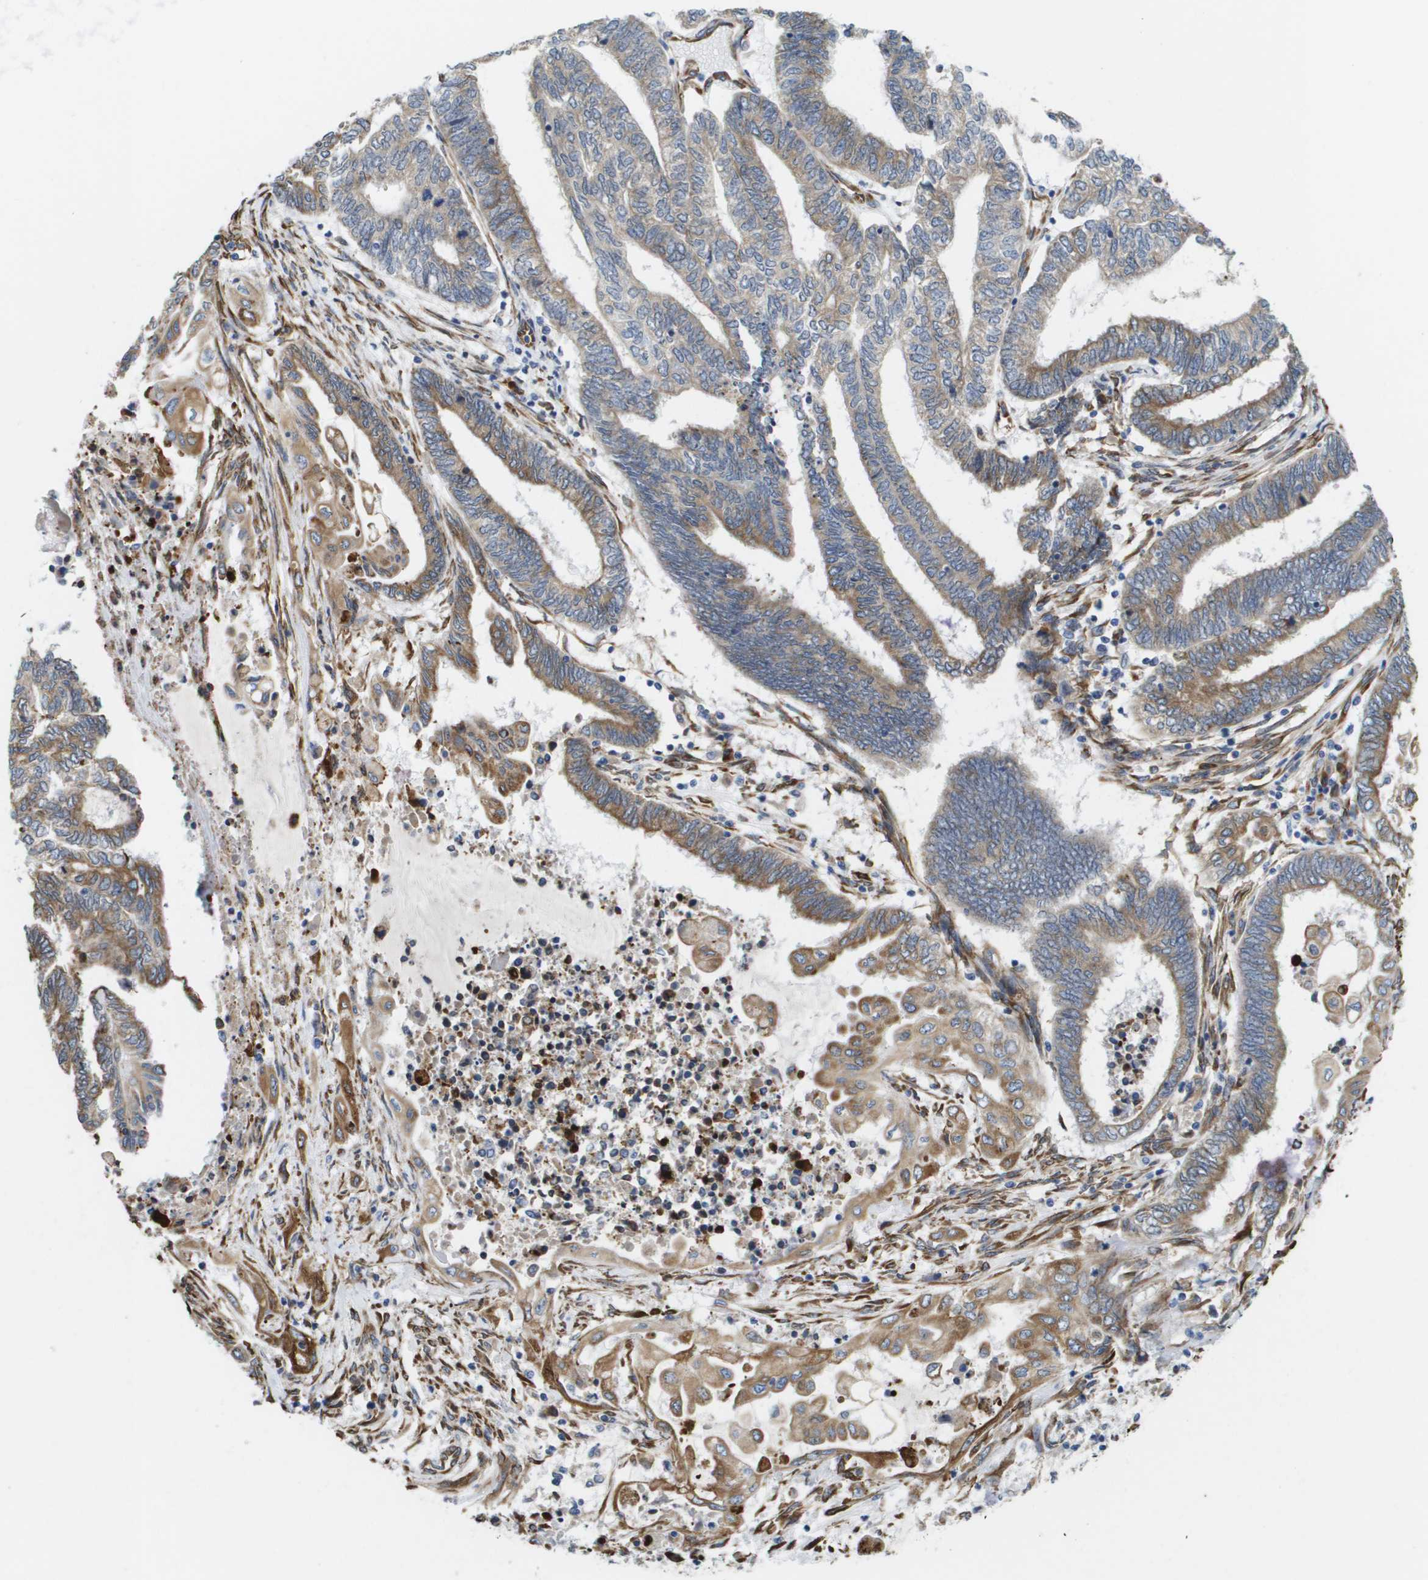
{"staining": {"intensity": "moderate", "quantity": "25%-75%", "location": "cytoplasmic/membranous"}, "tissue": "endometrial cancer", "cell_type": "Tumor cells", "image_type": "cancer", "snomed": [{"axis": "morphology", "description": "Adenocarcinoma, NOS"}, {"axis": "topography", "description": "Uterus"}, {"axis": "topography", "description": "Endometrium"}], "caption": "DAB (3,3'-diaminobenzidine) immunohistochemical staining of endometrial adenocarcinoma exhibits moderate cytoplasmic/membranous protein positivity in about 25%-75% of tumor cells. The staining was performed using DAB (3,3'-diaminobenzidine) to visualize the protein expression in brown, while the nuclei were stained in blue with hematoxylin (Magnification: 20x).", "gene": "ST3GAL2", "patient": {"sex": "female", "age": 70}}